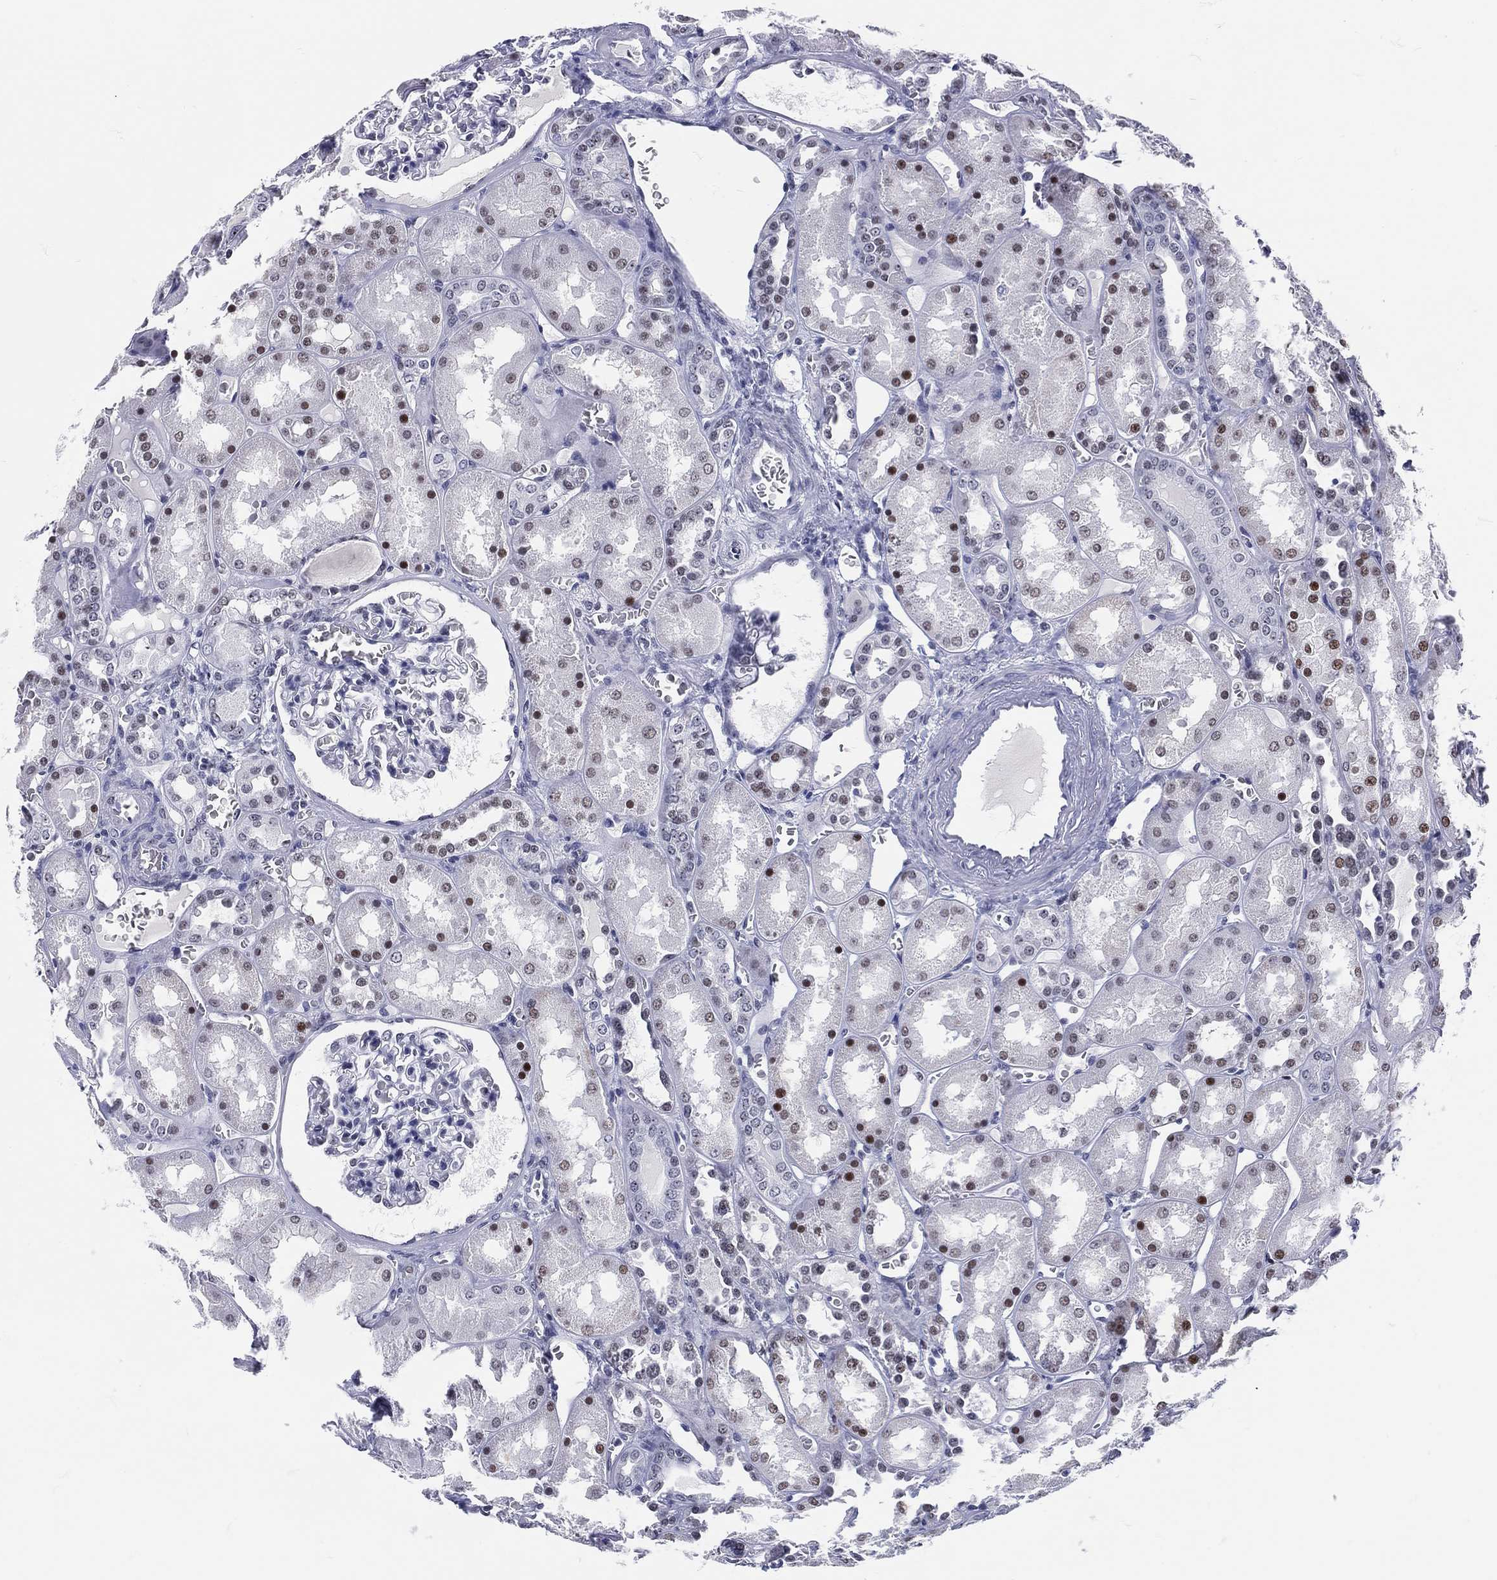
{"staining": {"intensity": "negative", "quantity": "none", "location": "none"}, "tissue": "kidney", "cell_type": "Cells in glomeruli", "image_type": "normal", "snomed": [{"axis": "morphology", "description": "Normal tissue, NOS"}, {"axis": "topography", "description": "Kidney"}], "caption": "A high-resolution micrograph shows immunohistochemistry (IHC) staining of normal kidney, which demonstrates no significant expression in cells in glomeruli.", "gene": "MAPK8IP1", "patient": {"sex": "male", "age": 73}}